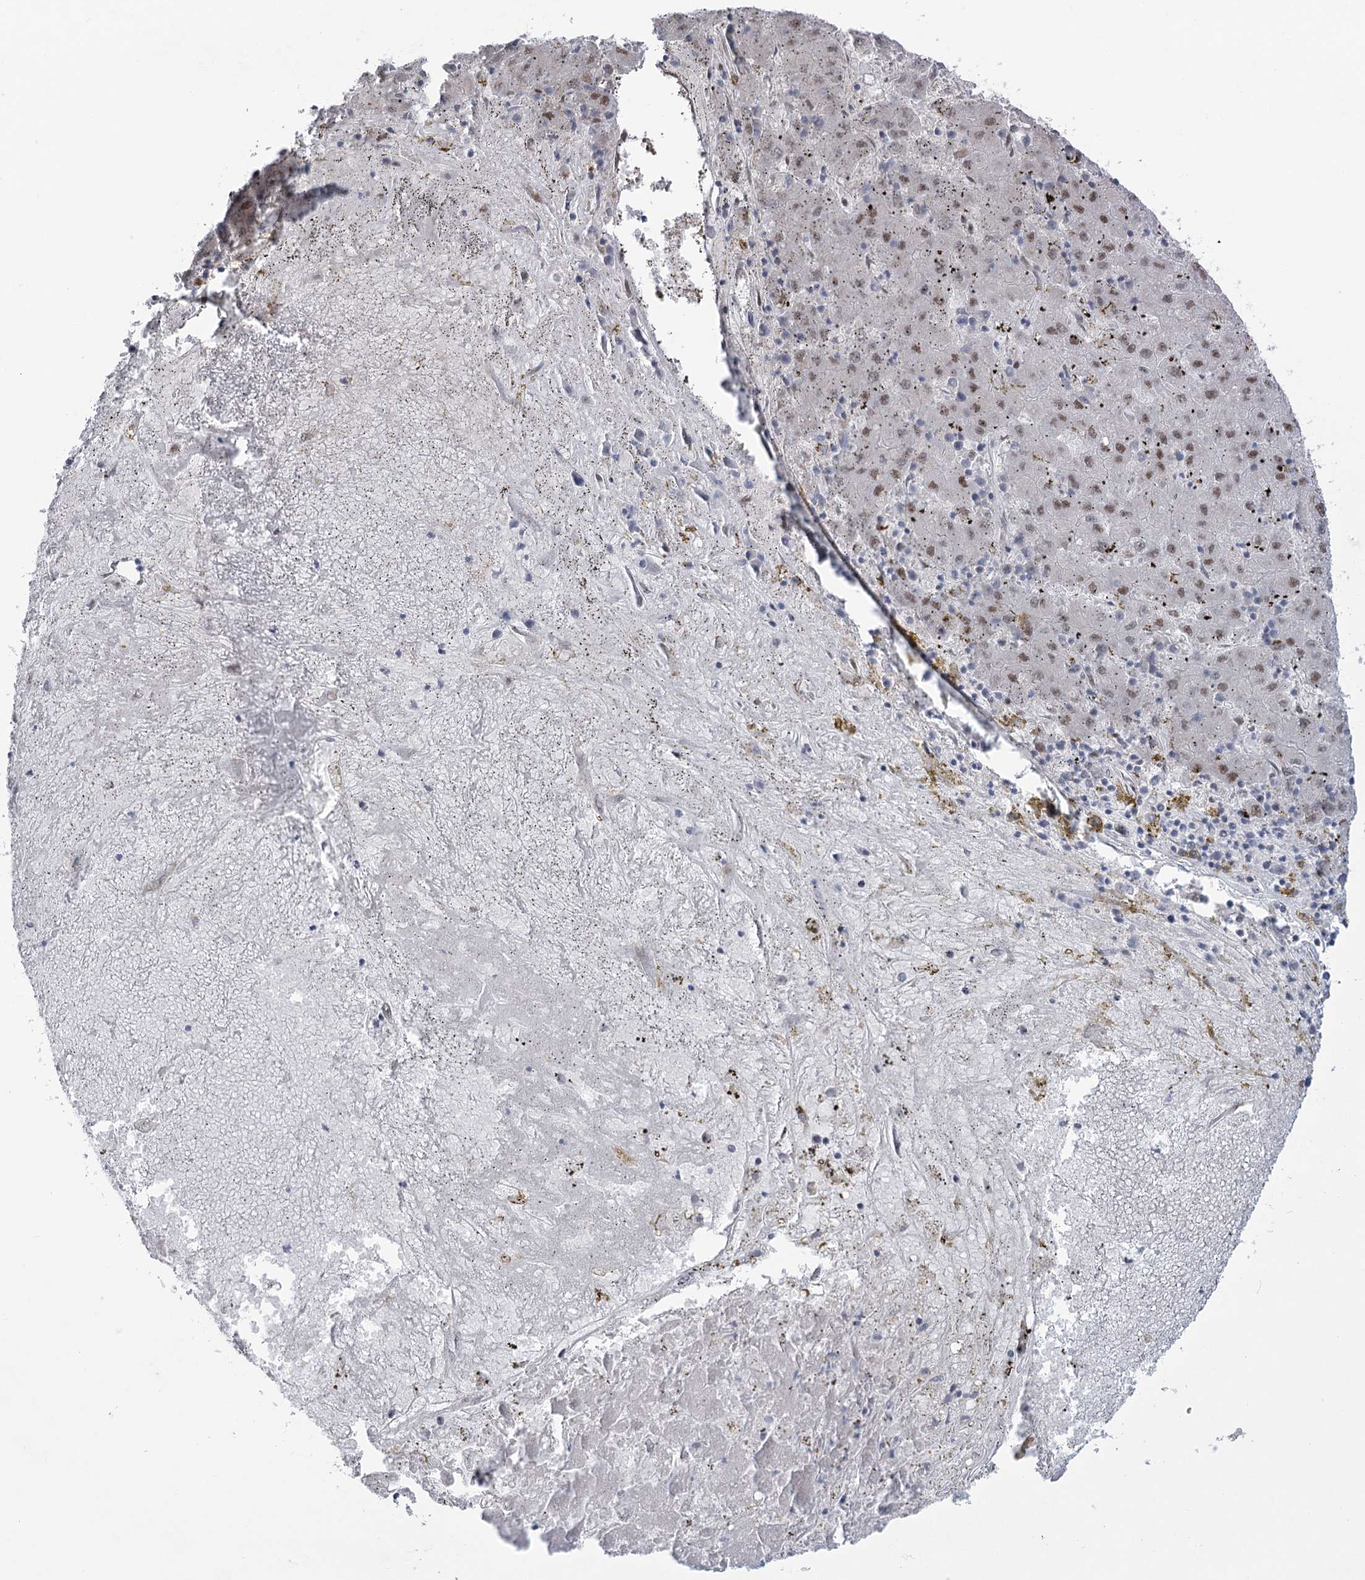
{"staining": {"intensity": "moderate", "quantity": ">75%", "location": "nuclear"}, "tissue": "liver cancer", "cell_type": "Tumor cells", "image_type": "cancer", "snomed": [{"axis": "morphology", "description": "Carcinoma, Hepatocellular, NOS"}, {"axis": "topography", "description": "Liver"}], "caption": "Liver hepatocellular carcinoma tissue reveals moderate nuclear expression in approximately >75% of tumor cells (IHC, brightfield microscopy, high magnification).", "gene": "MTG1", "patient": {"sex": "male", "age": 72}}